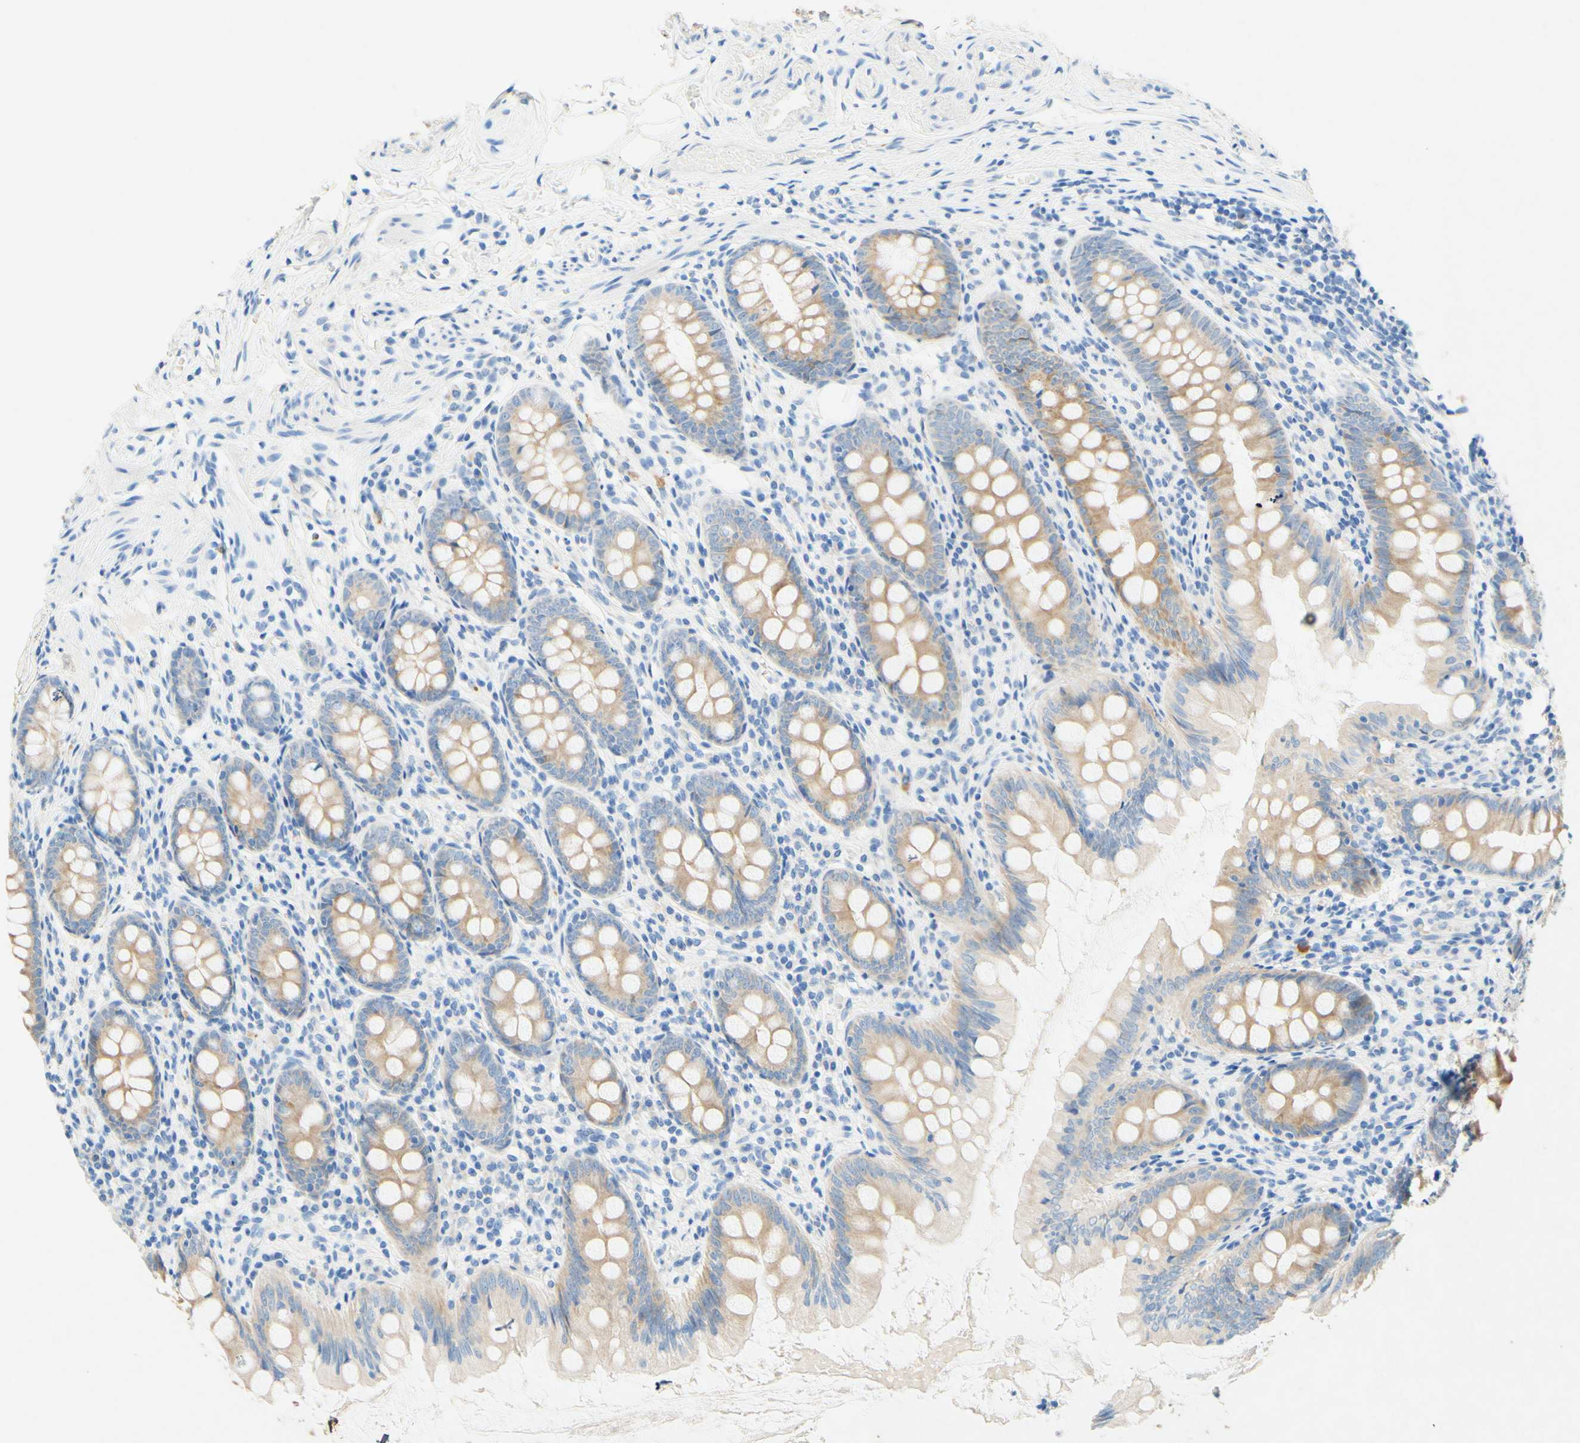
{"staining": {"intensity": "weak", "quantity": ">75%", "location": "cytoplasmic/membranous"}, "tissue": "appendix", "cell_type": "Glandular cells", "image_type": "normal", "snomed": [{"axis": "morphology", "description": "Normal tissue, NOS"}, {"axis": "topography", "description": "Appendix"}], "caption": "Immunohistochemistry (IHC) image of benign appendix: appendix stained using immunohistochemistry shows low levels of weak protein expression localized specifically in the cytoplasmic/membranous of glandular cells, appearing as a cytoplasmic/membranous brown color.", "gene": "SLC46A1", "patient": {"sex": "female", "age": 10}}